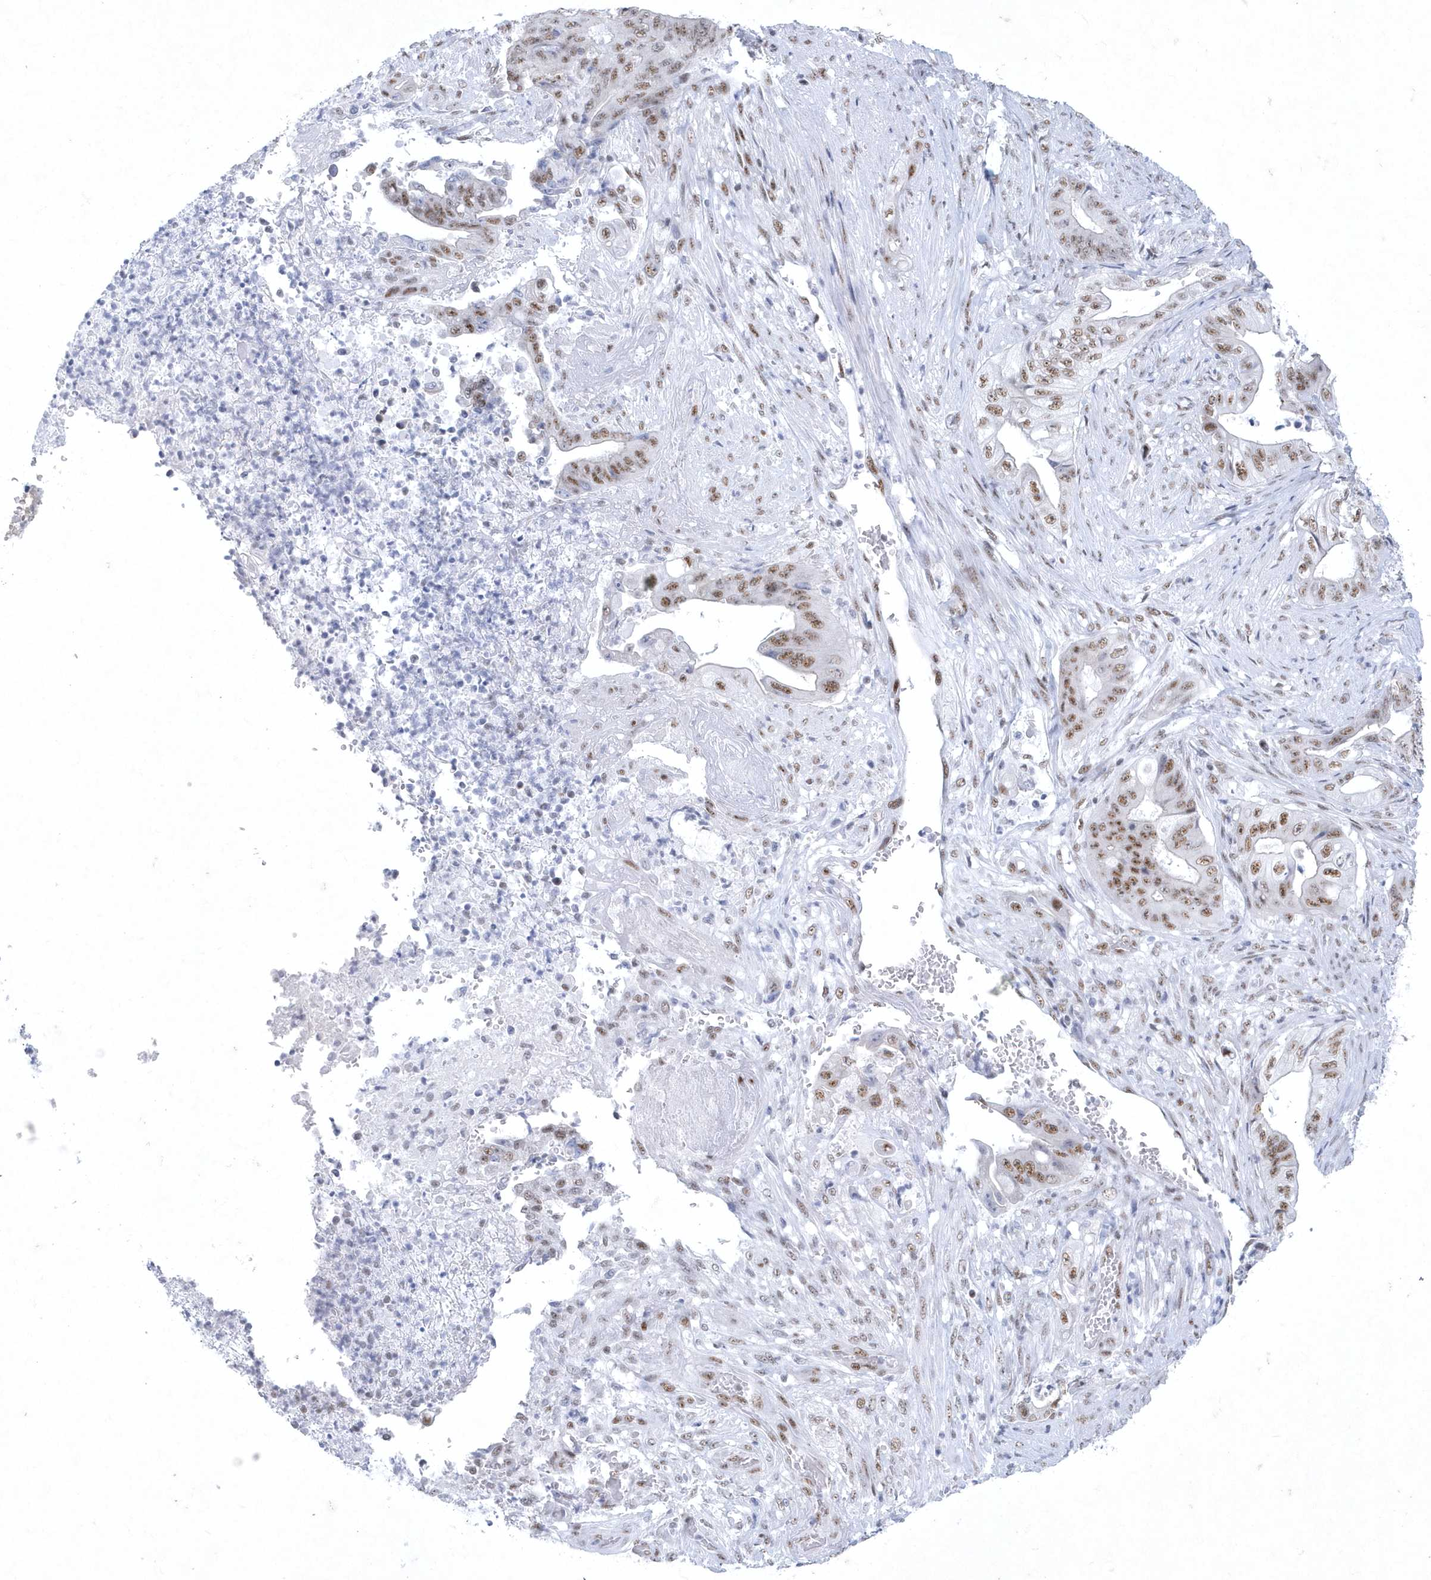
{"staining": {"intensity": "moderate", "quantity": ">75%", "location": "nuclear"}, "tissue": "stomach cancer", "cell_type": "Tumor cells", "image_type": "cancer", "snomed": [{"axis": "morphology", "description": "Adenocarcinoma, NOS"}, {"axis": "topography", "description": "Stomach"}], "caption": "High-power microscopy captured an IHC histopathology image of stomach cancer, revealing moderate nuclear positivity in about >75% of tumor cells. The staining is performed using DAB brown chromogen to label protein expression. The nuclei are counter-stained blue using hematoxylin.", "gene": "DCLRE1A", "patient": {"sex": "female", "age": 73}}